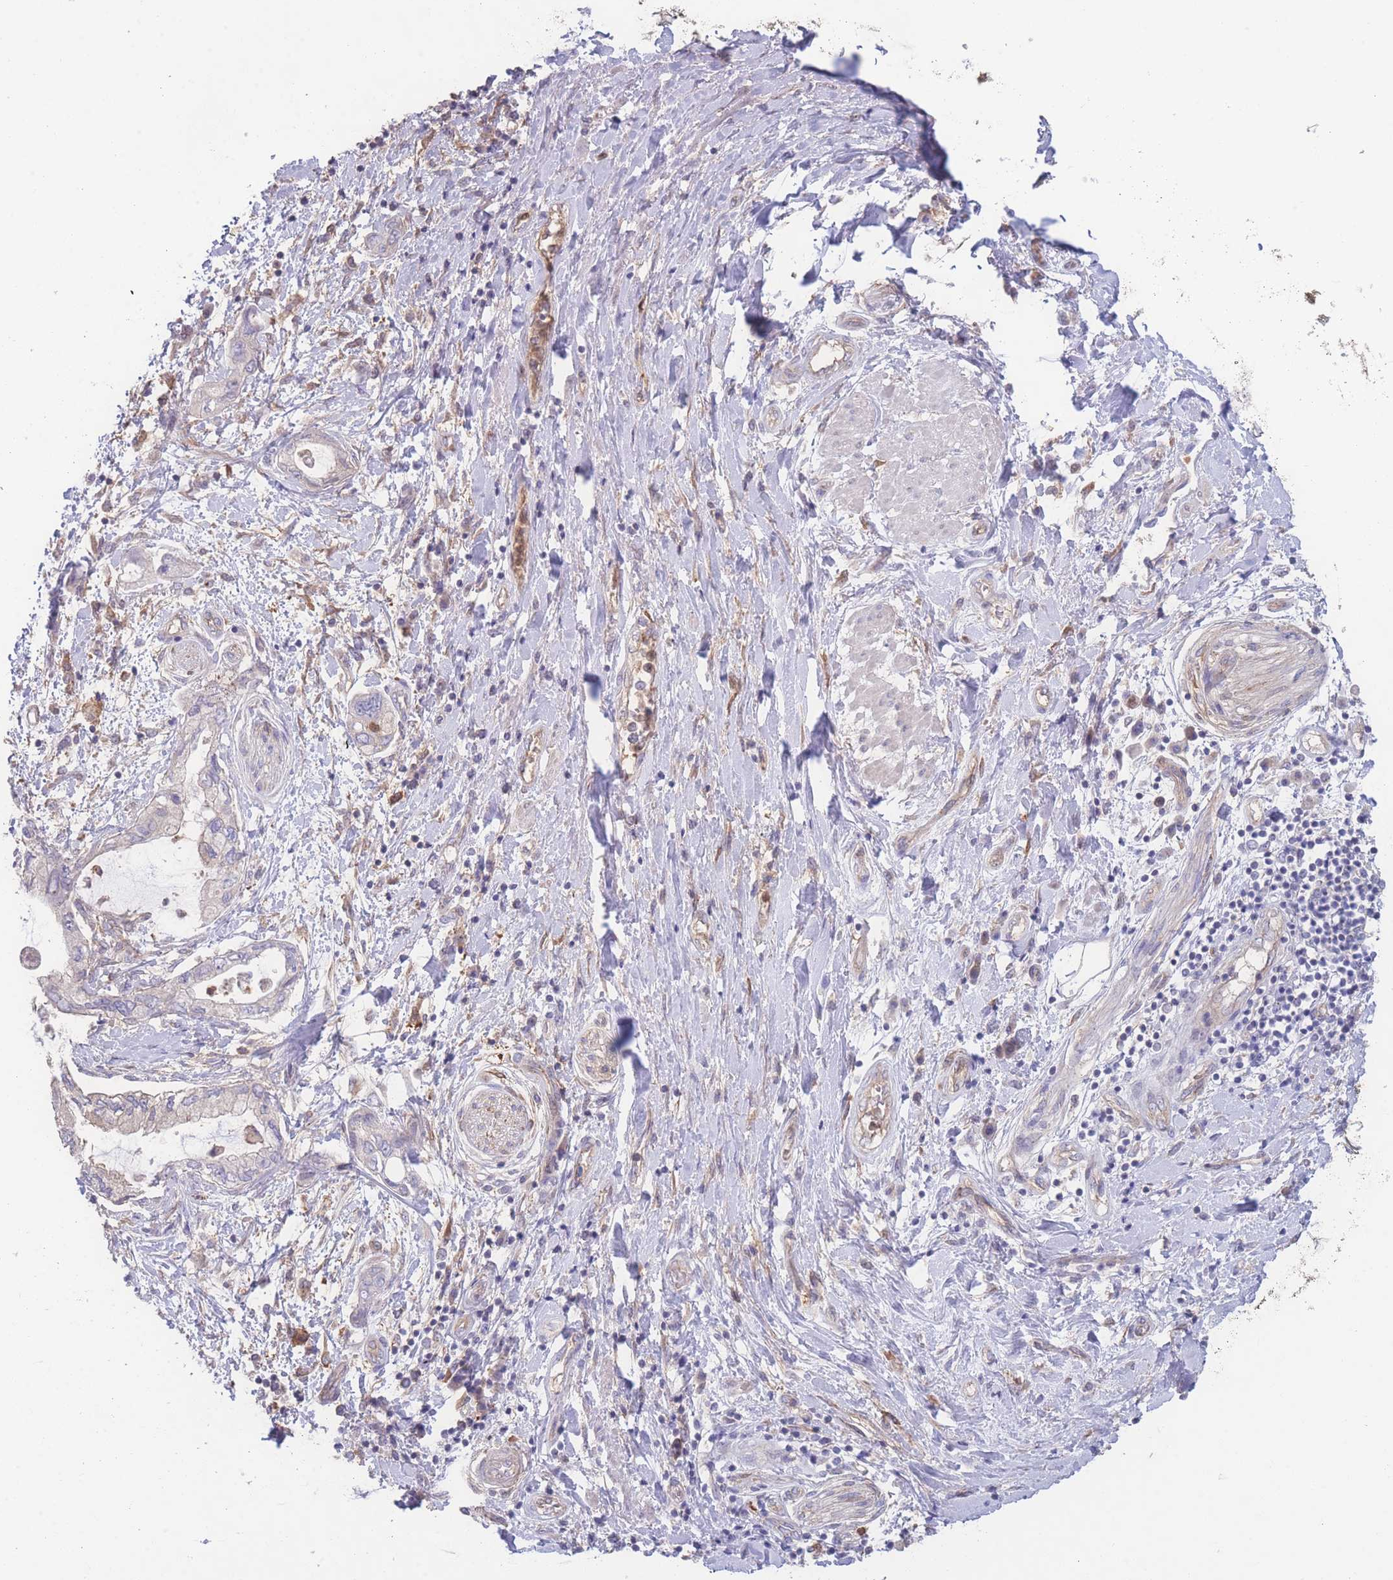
{"staining": {"intensity": "negative", "quantity": "none", "location": "none"}, "tissue": "pancreatic cancer", "cell_type": "Tumor cells", "image_type": "cancer", "snomed": [{"axis": "morphology", "description": "Adenocarcinoma, NOS"}, {"axis": "topography", "description": "Pancreas"}], "caption": "This is an immunohistochemistry image of pancreatic cancer. There is no expression in tumor cells.", "gene": "STEAP3", "patient": {"sex": "female", "age": 73}}